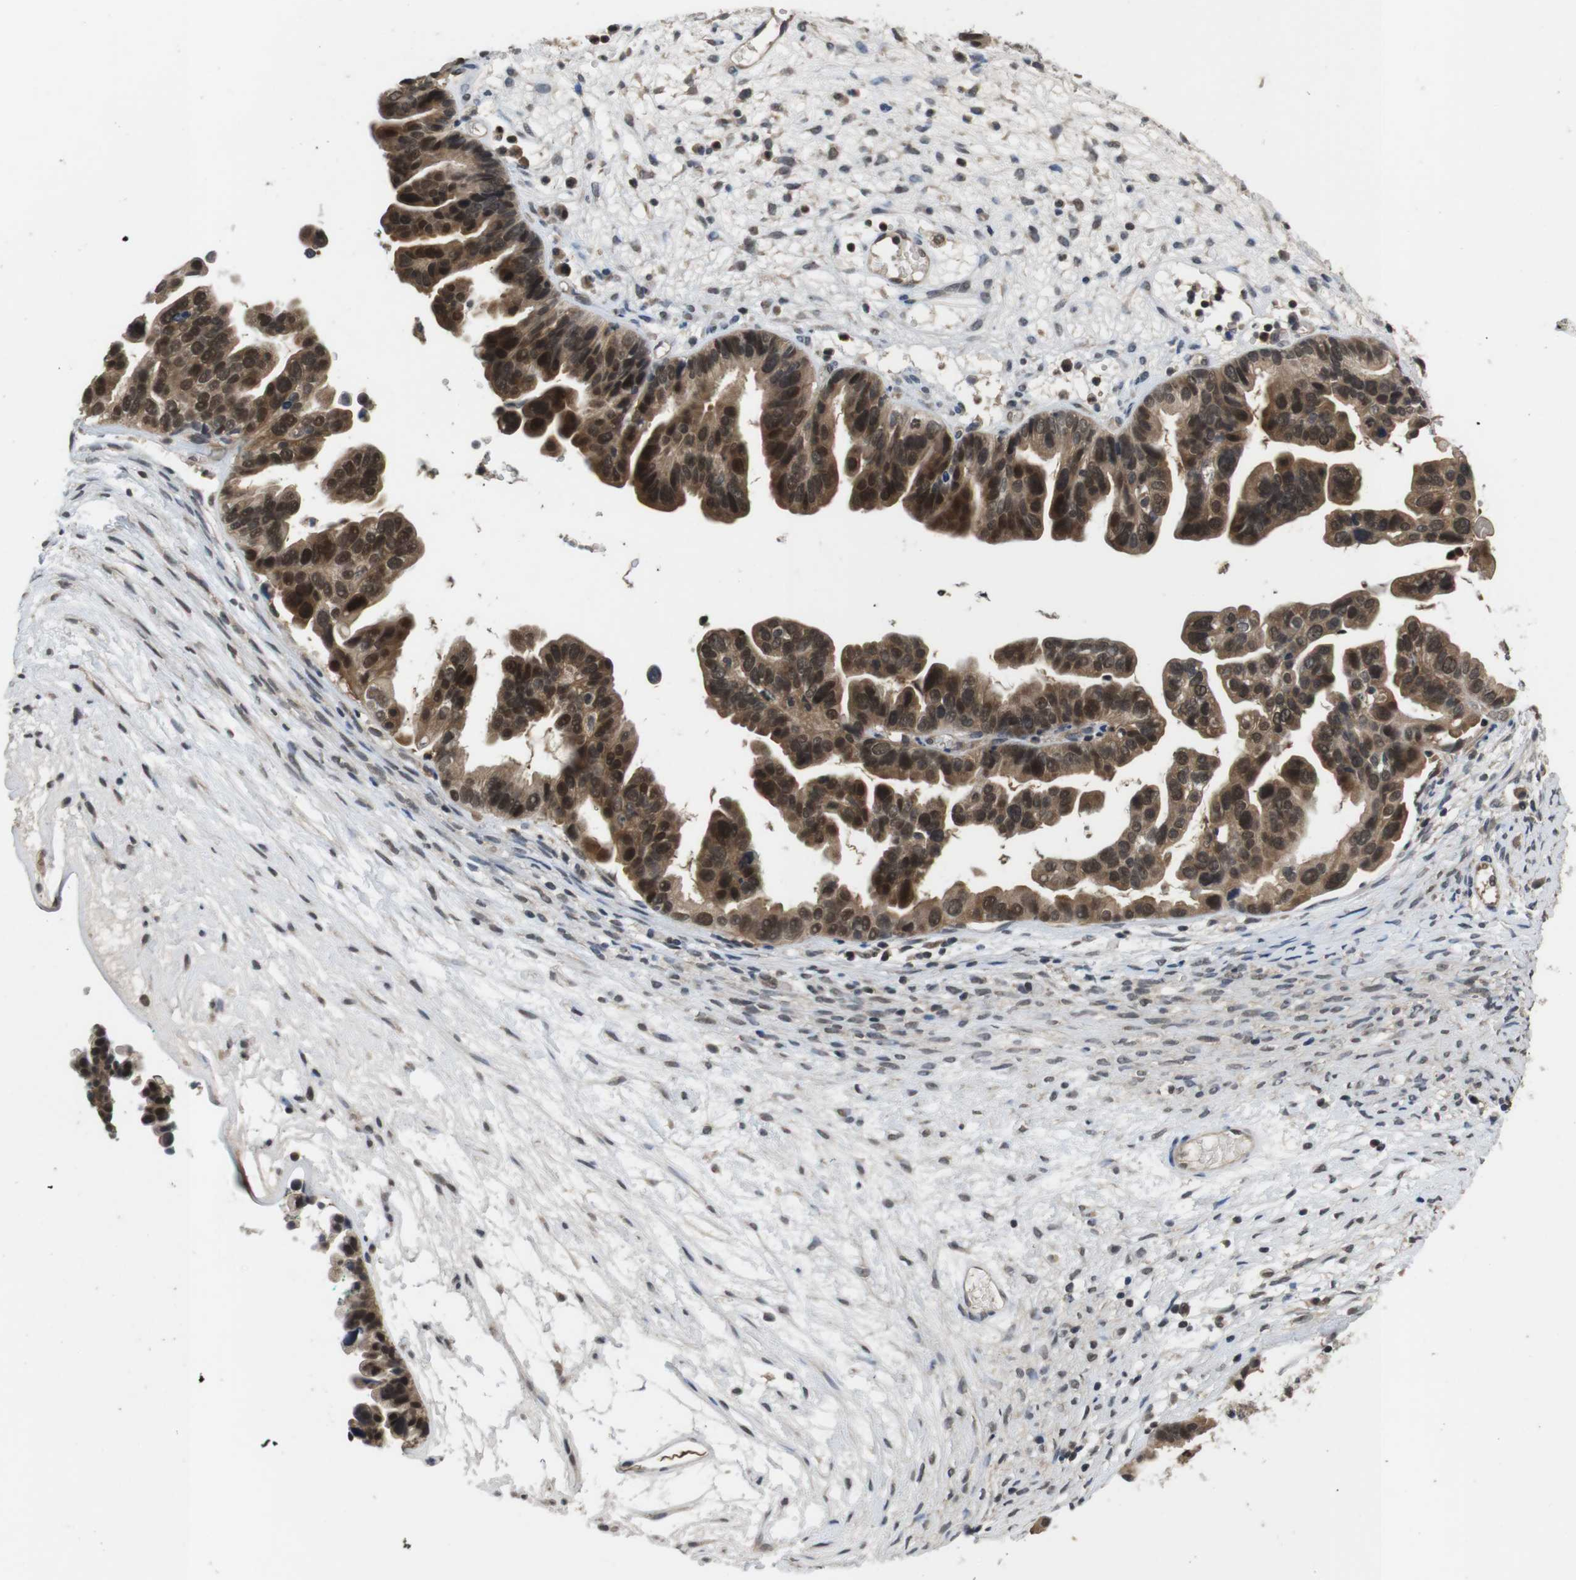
{"staining": {"intensity": "strong", "quantity": ">75%", "location": "cytoplasmic/membranous,nuclear"}, "tissue": "ovarian cancer", "cell_type": "Tumor cells", "image_type": "cancer", "snomed": [{"axis": "morphology", "description": "Cystadenocarcinoma, serous, NOS"}, {"axis": "topography", "description": "Ovary"}], "caption": "Ovarian cancer (serous cystadenocarcinoma) tissue reveals strong cytoplasmic/membranous and nuclear staining in approximately >75% of tumor cells", "gene": "FADD", "patient": {"sex": "female", "age": 56}}